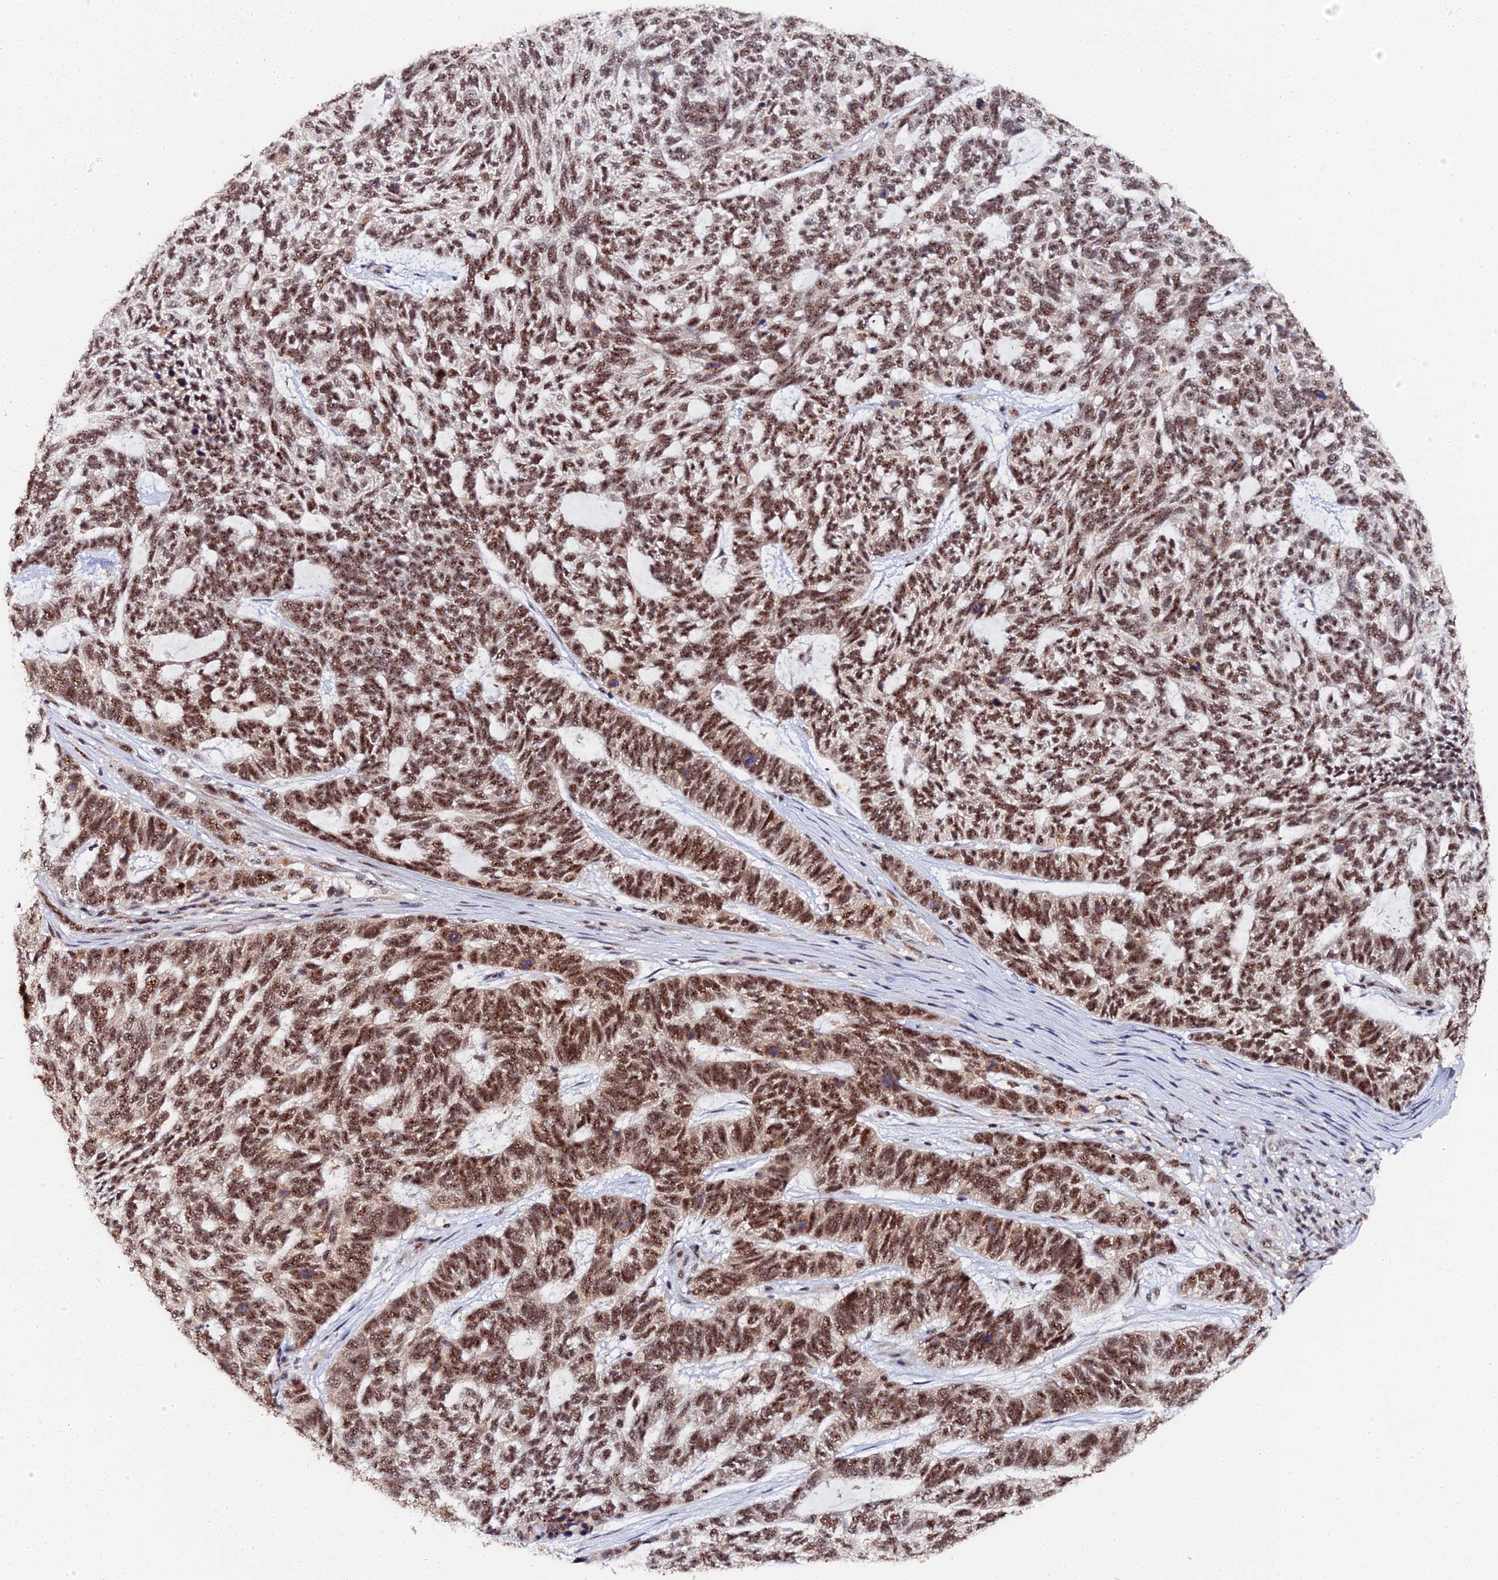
{"staining": {"intensity": "strong", "quantity": ">75%", "location": "nuclear"}, "tissue": "skin cancer", "cell_type": "Tumor cells", "image_type": "cancer", "snomed": [{"axis": "morphology", "description": "Basal cell carcinoma"}, {"axis": "topography", "description": "Skin"}], "caption": "A photomicrograph of skin basal cell carcinoma stained for a protein demonstrates strong nuclear brown staining in tumor cells.", "gene": "MAGOHB", "patient": {"sex": "female", "age": 65}}